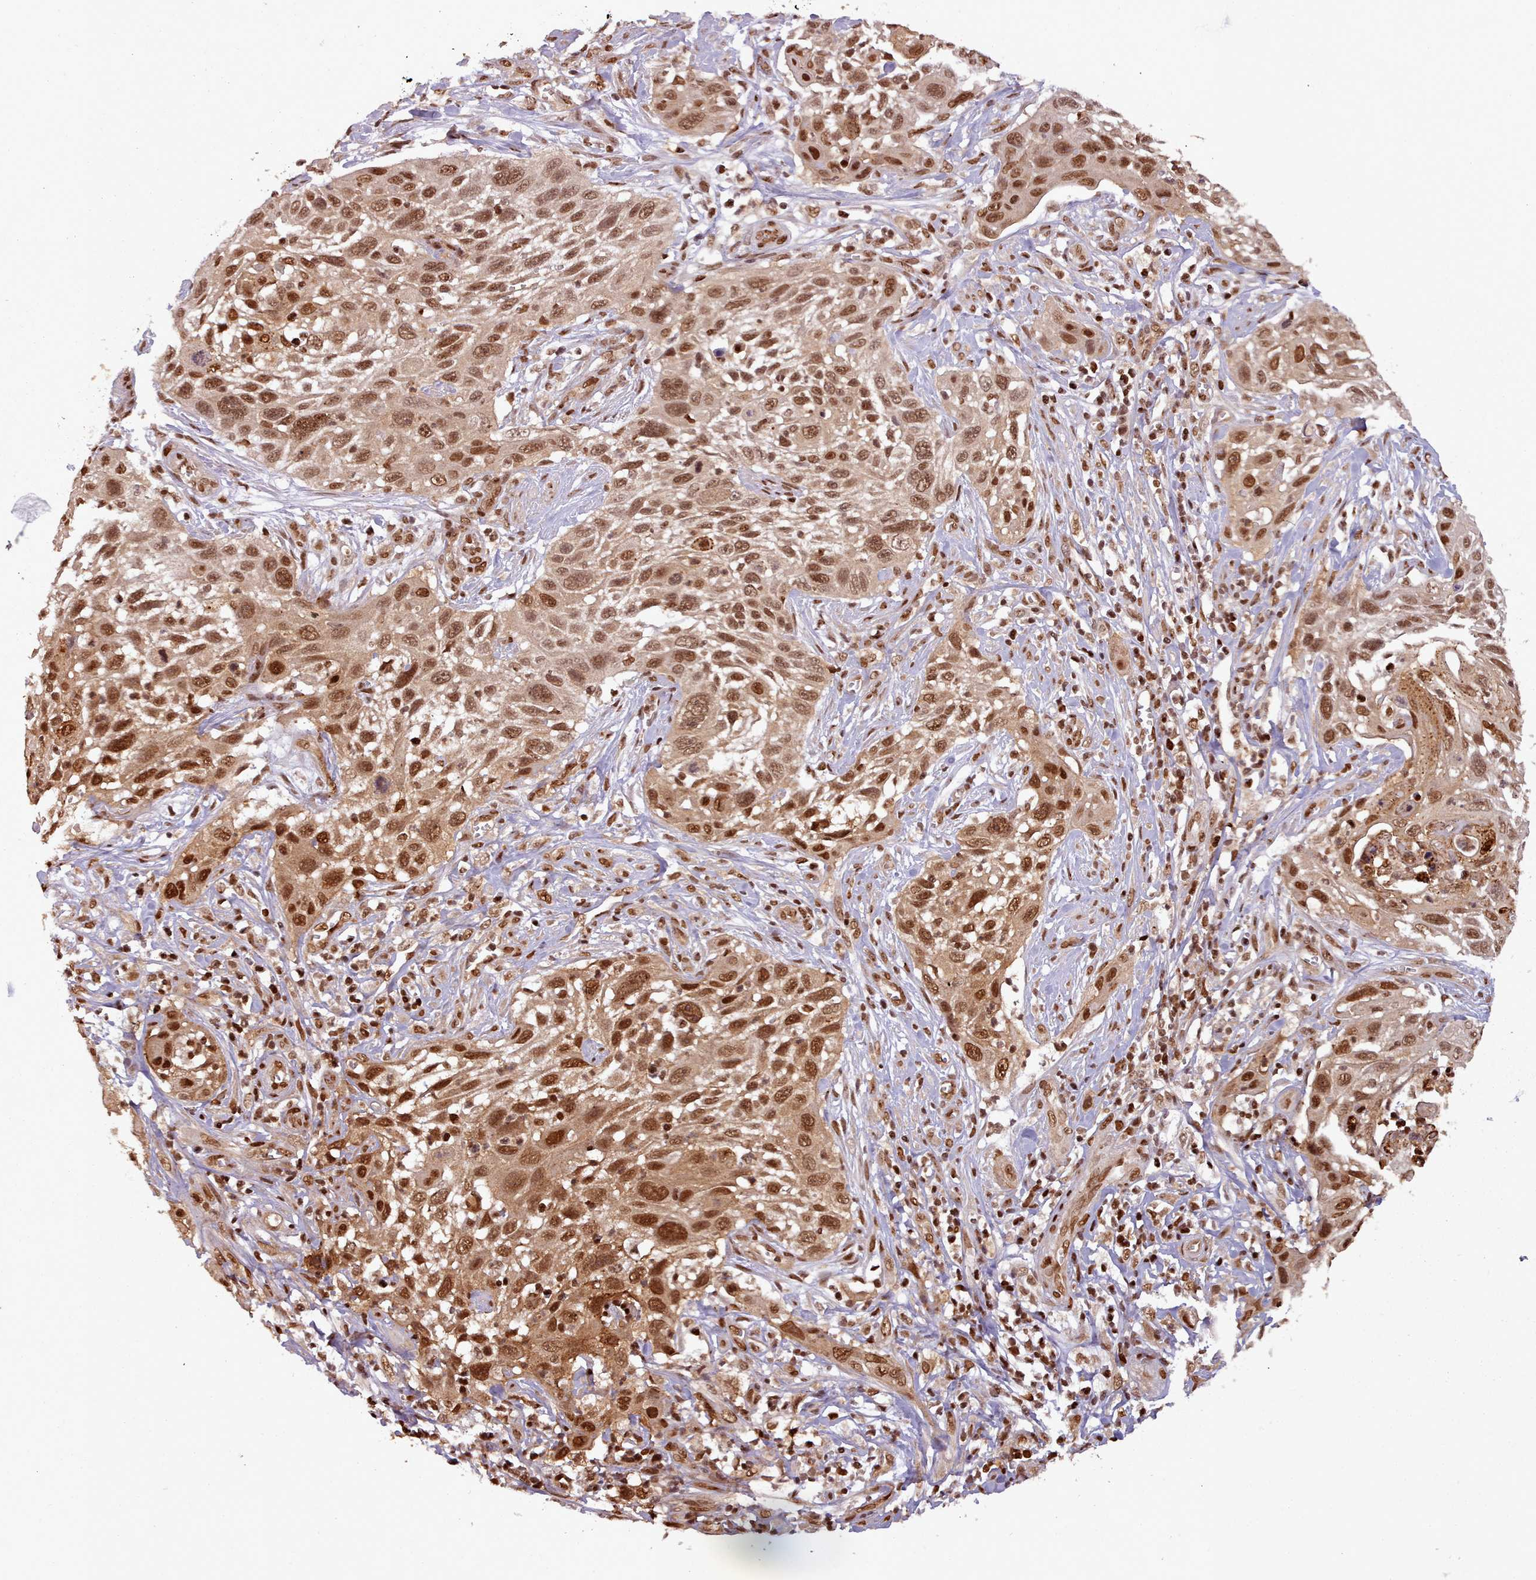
{"staining": {"intensity": "moderate", "quantity": ">75%", "location": "nuclear"}, "tissue": "cervical cancer", "cell_type": "Tumor cells", "image_type": "cancer", "snomed": [{"axis": "morphology", "description": "Squamous cell carcinoma, NOS"}, {"axis": "topography", "description": "Cervix"}], "caption": "A micrograph showing moderate nuclear staining in approximately >75% of tumor cells in cervical cancer, as visualized by brown immunohistochemical staining.", "gene": "RPS27A", "patient": {"sex": "female", "age": 70}}